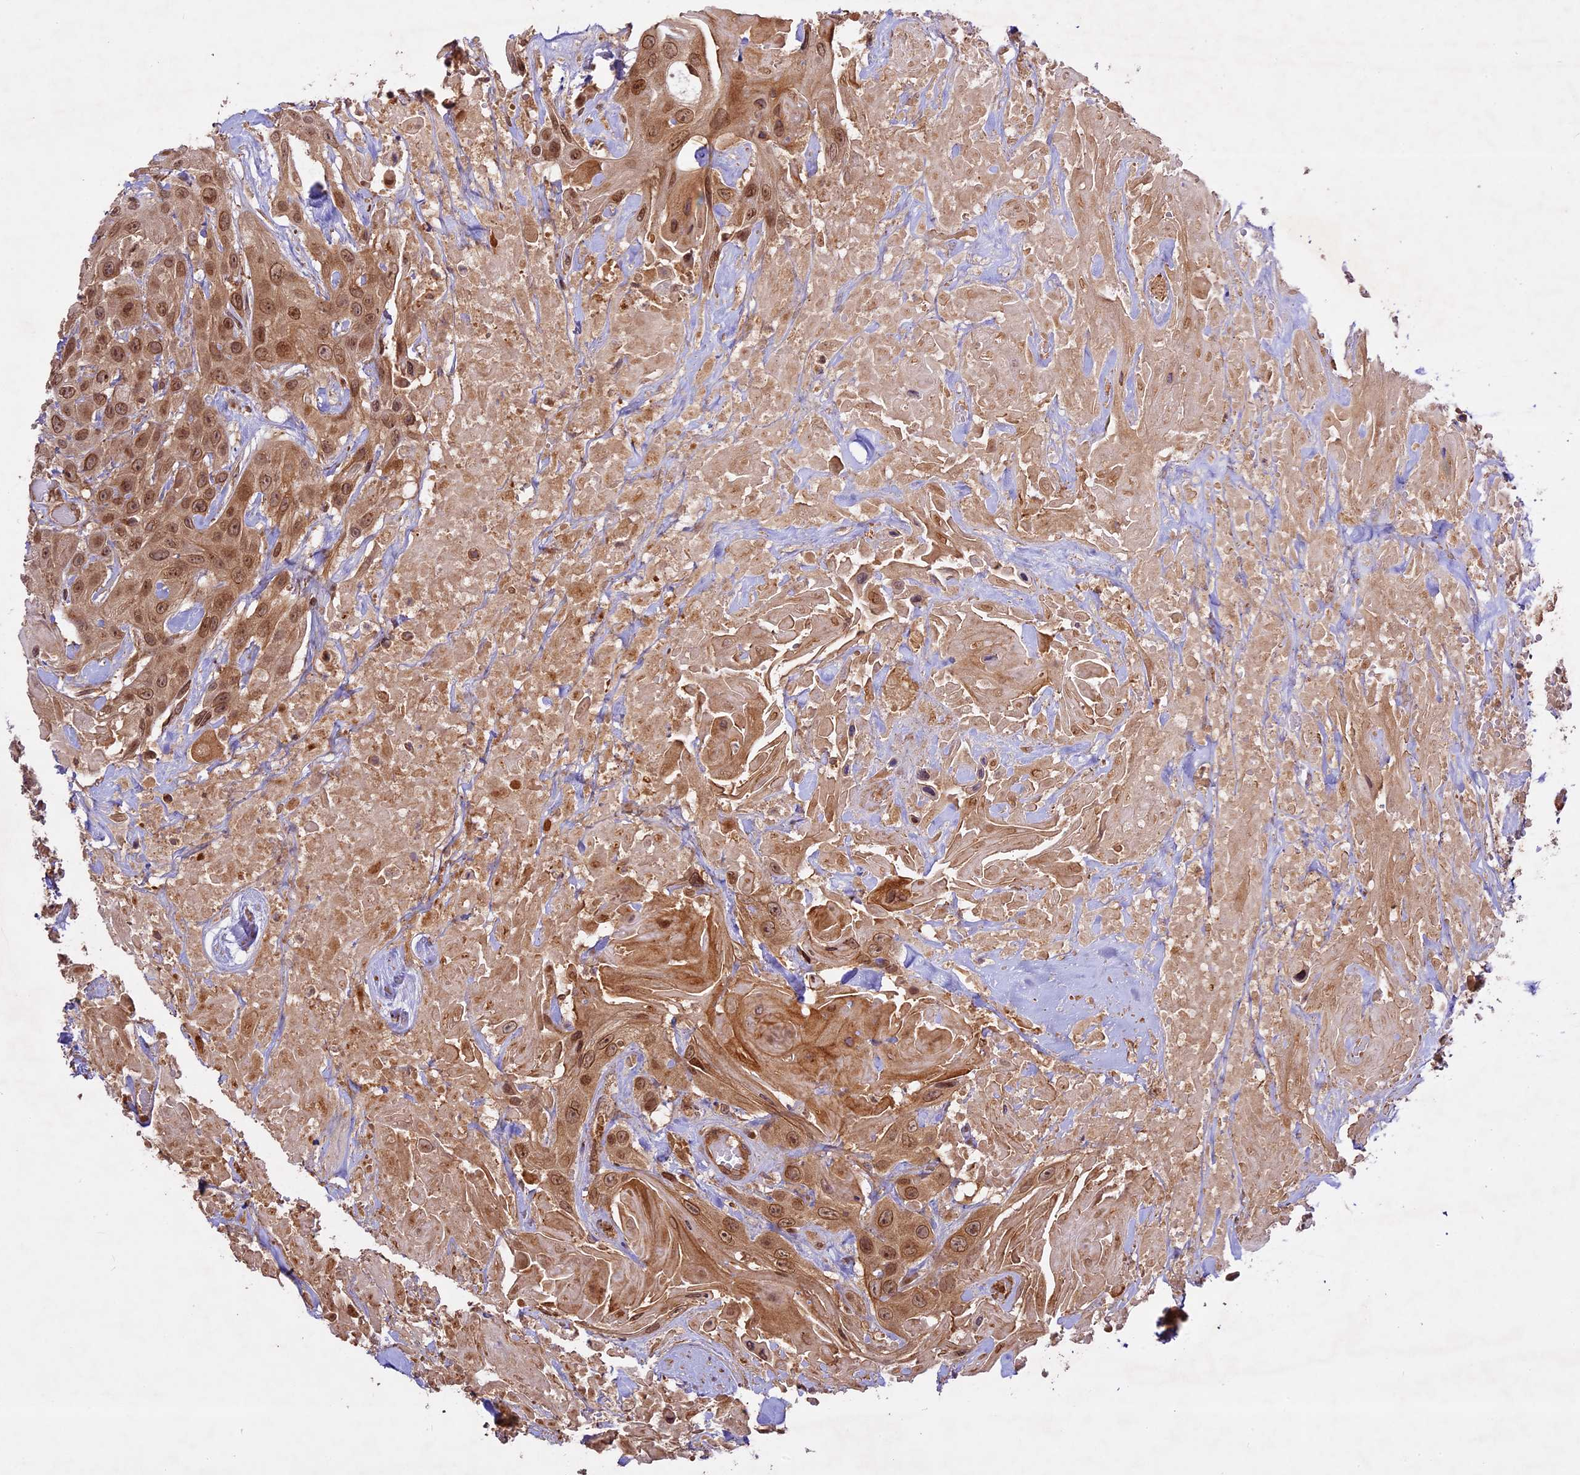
{"staining": {"intensity": "moderate", "quantity": ">75%", "location": "cytoplasmic/membranous,nuclear"}, "tissue": "head and neck cancer", "cell_type": "Tumor cells", "image_type": "cancer", "snomed": [{"axis": "morphology", "description": "Squamous cell carcinoma, NOS"}, {"axis": "topography", "description": "Head-Neck"}], "caption": "Head and neck cancer (squamous cell carcinoma) tissue reveals moderate cytoplasmic/membranous and nuclear positivity in about >75% of tumor cells, visualized by immunohistochemistry.", "gene": "DGKH", "patient": {"sex": "male", "age": 81}}